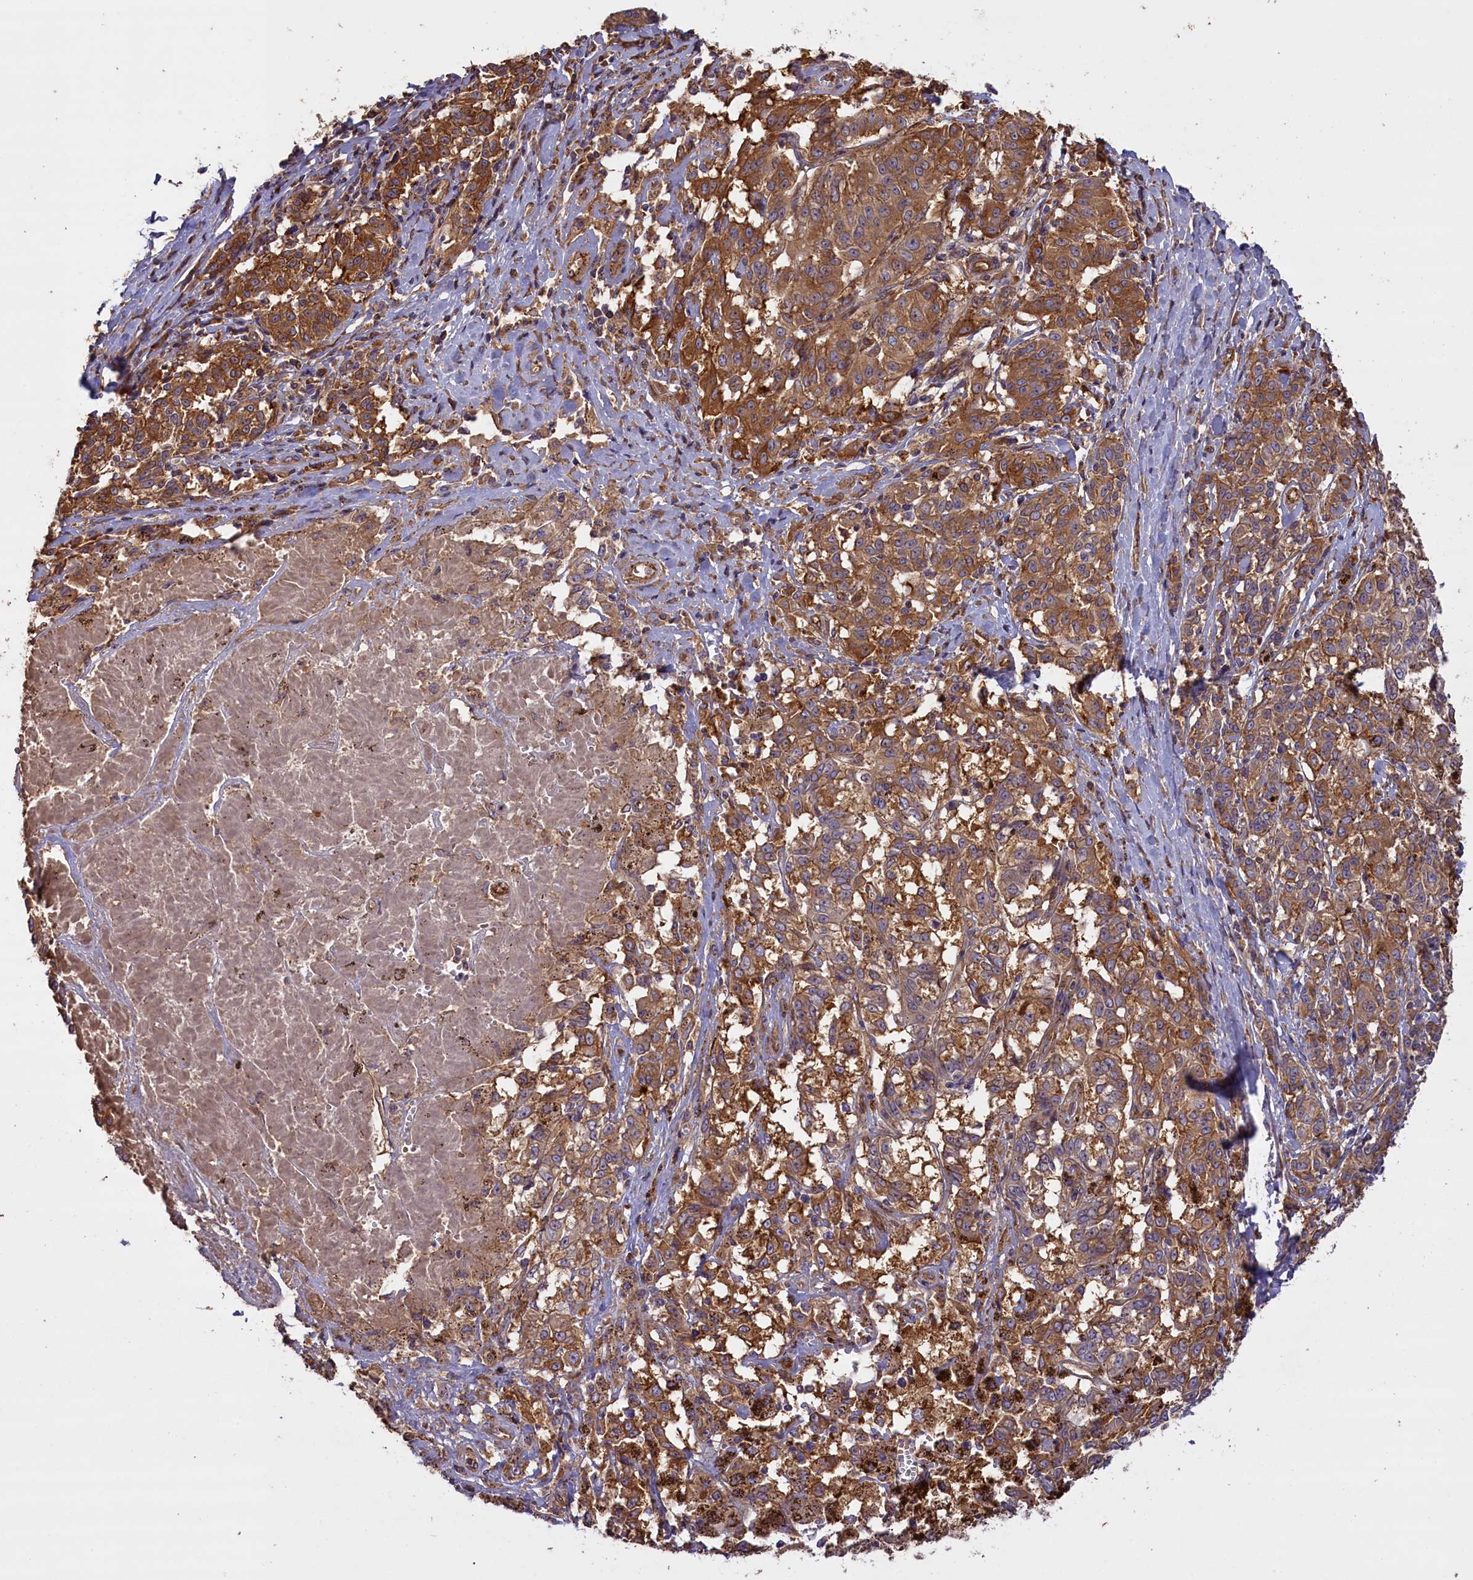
{"staining": {"intensity": "moderate", "quantity": ">75%", "location": "cytoplasmic/membranous"}, "tissue": "melanoma", "cell_type": "Tumor cells", "image_type": "cancer", "snomed": [{"axis": "morphology", "description": "Malignant melanoma, NOS"}, {"axis": "topography", "description": "Skin"}], "caption": "DAB (3,3'-diaminobenzidine) immunohistochemical staining of human melanoma exhibits moderate cytoplasmic/membranous protein positivity in about >75% of tumor cells.", "gene": "FUZ", "patient": {"sex": "female", "age": 72}}